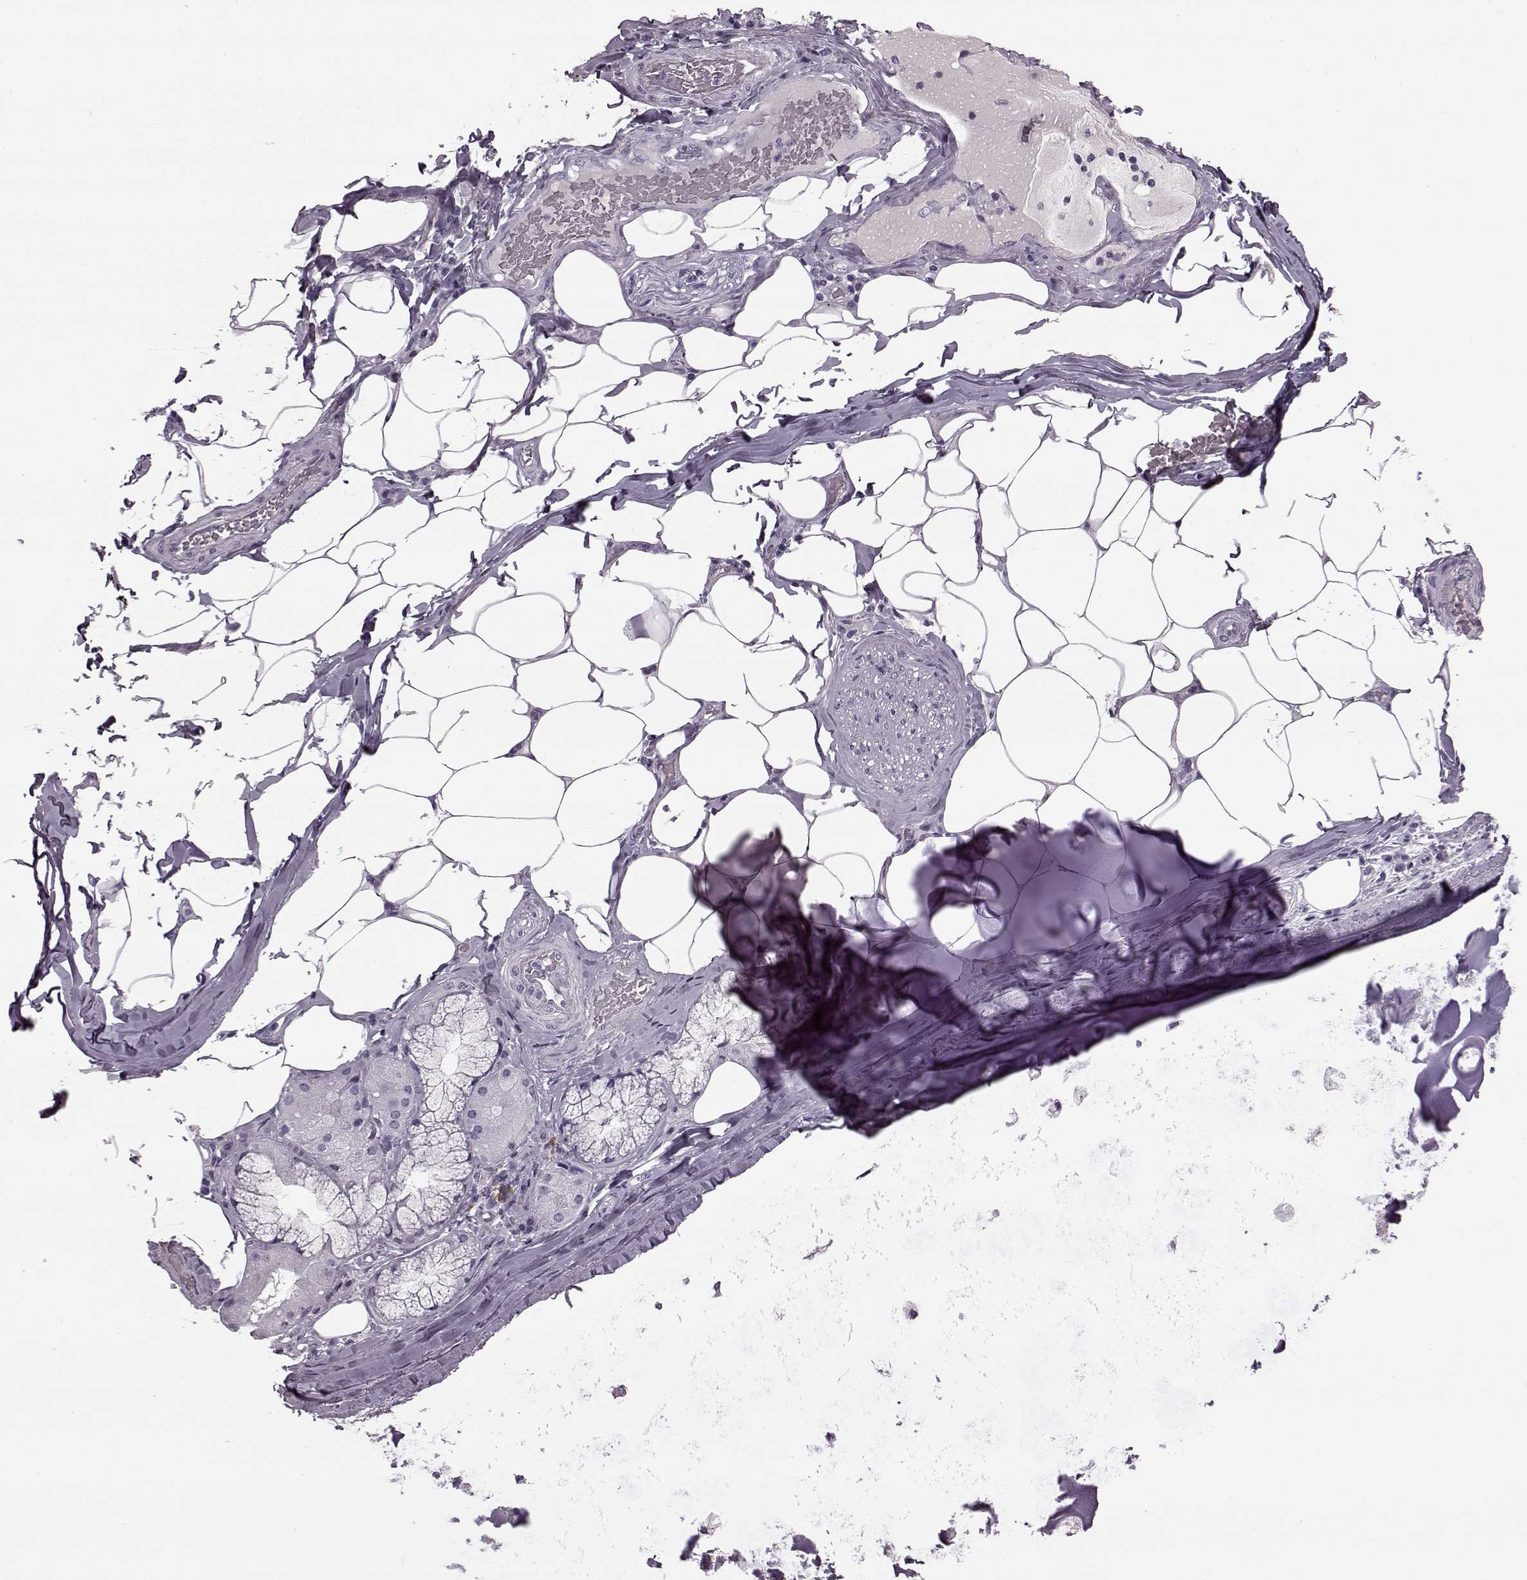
{"staining": {"intensity": "negative", "quantity": "none", "location": "none"}, "tissue": "adipose tissue", "cell_type": "Adipocytes", "image_type": "normal", "snomed": [{"axis": "morphology", "description": "Normal tissue, NOS"}, {"axis": "topography", "description": "Bronchus"}, {"axis": "topography", "description": "Lung"}], "caption": "A high-resolution photomicrograph shows IHC staining of unremarkable adipose tissue, which demonstrates no significant staining in adipocytes. The staining is performed using DAB brown chromogen with nuclei counter-stained in using hematoxylin.", "gene": "PRPH2", "patient": {"sex": "female", "age": 57}}